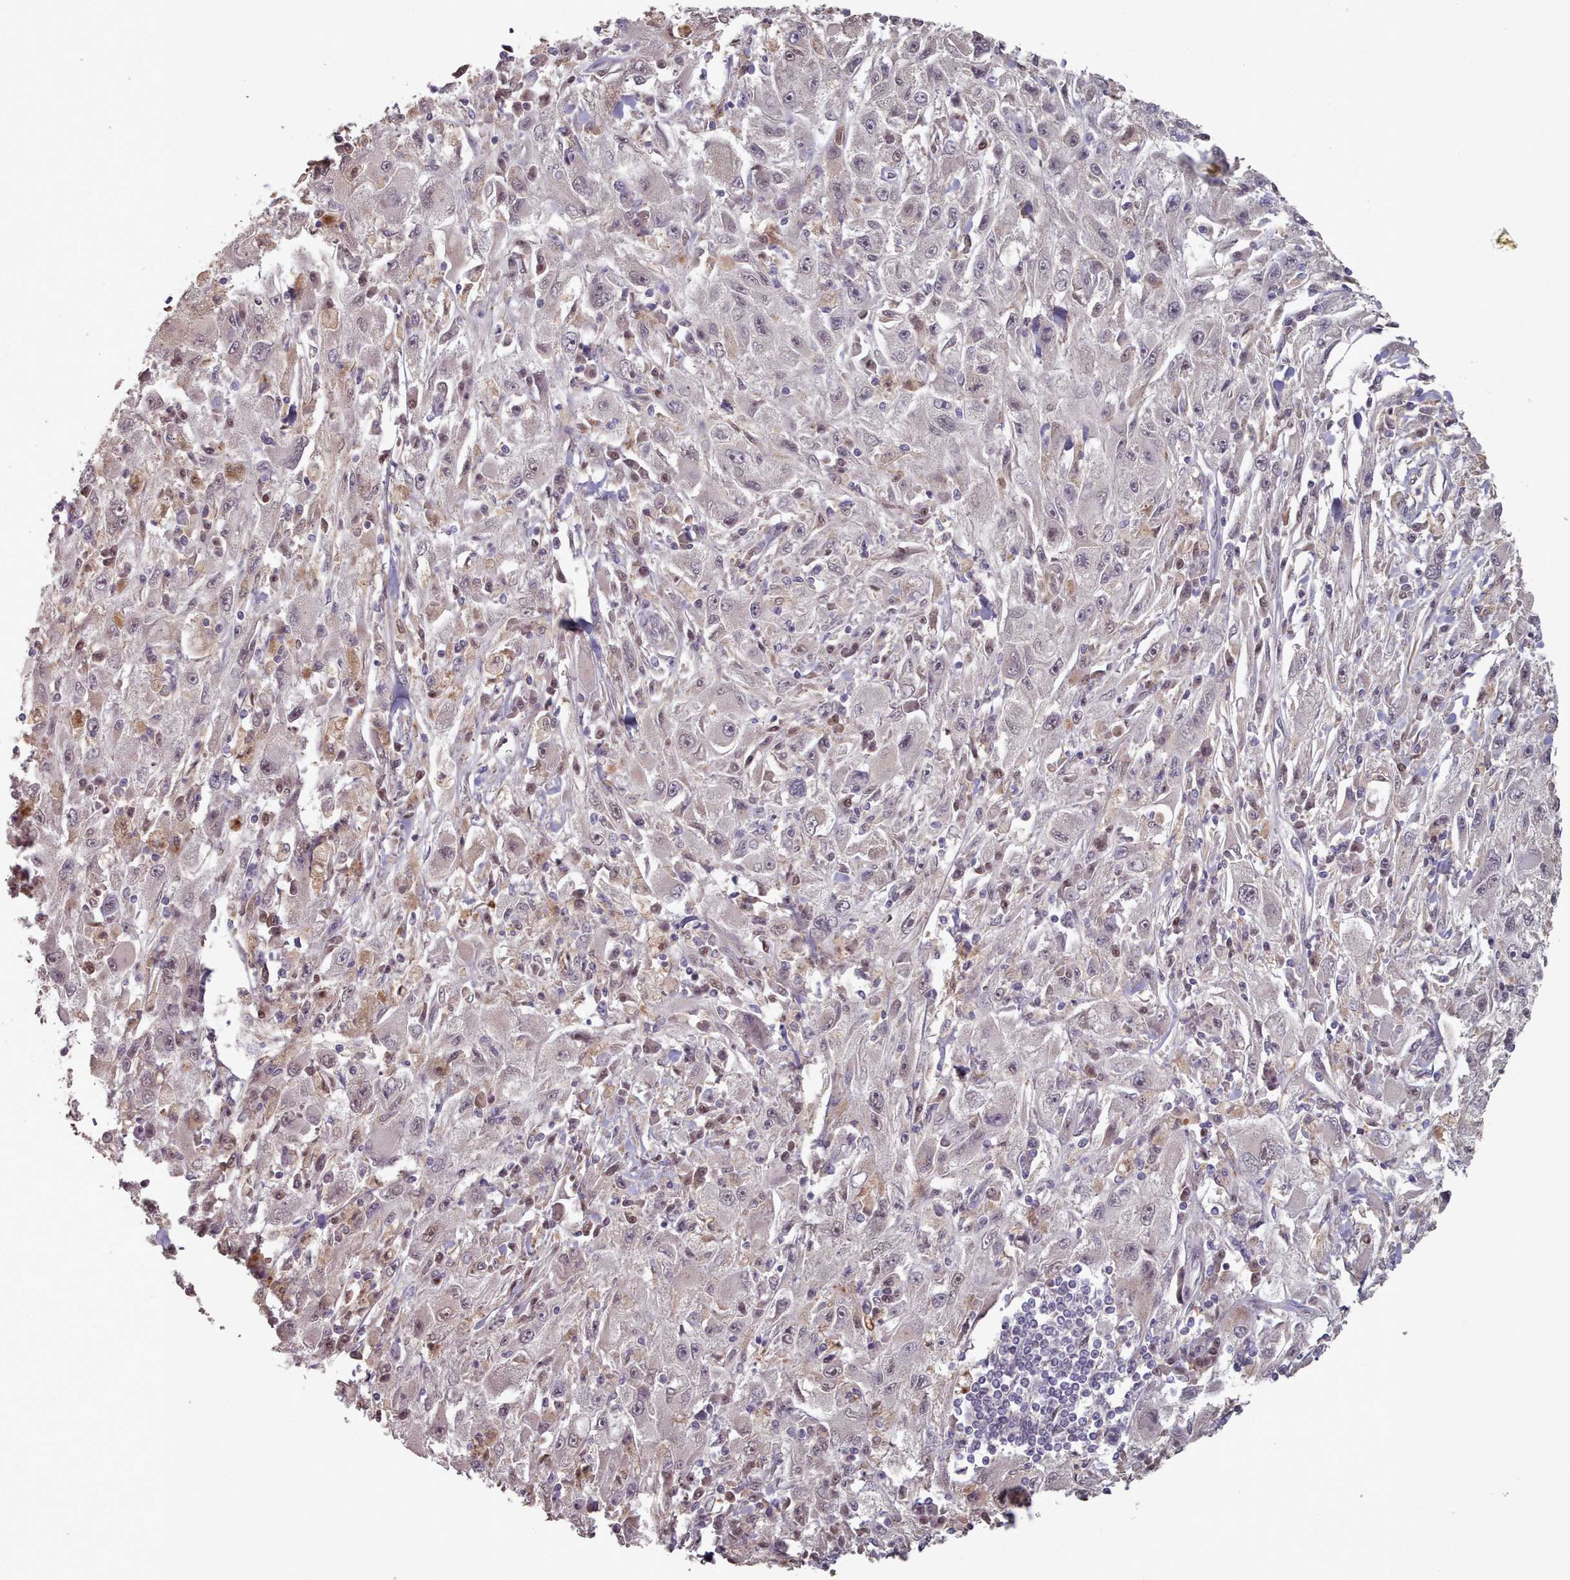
{"staining": {"intensity": "moderate", "quantity": "<25%", "location": "cytoplasmic/membranous,nuclear"}, "tissue": "melanoma", "cell_type": "Tumor cells", "image_type": "cancer", "snomed": [{"axis": "morphology", "description": "Malignant melanoma, Metastatic site"}, {"axis": "topography", "description": "Skin"}], "caption": "Melanoma stained with DAB (3,3'-diaminobenzidine) immunohistochemistry (IHC) demonstrates low levels of moderate cytoplasmic/membranous and nuclear staining in approximately <25% of tumor cells.", "gene": "ERCC6L", "patient": {"sex": "male", "age": 53}}